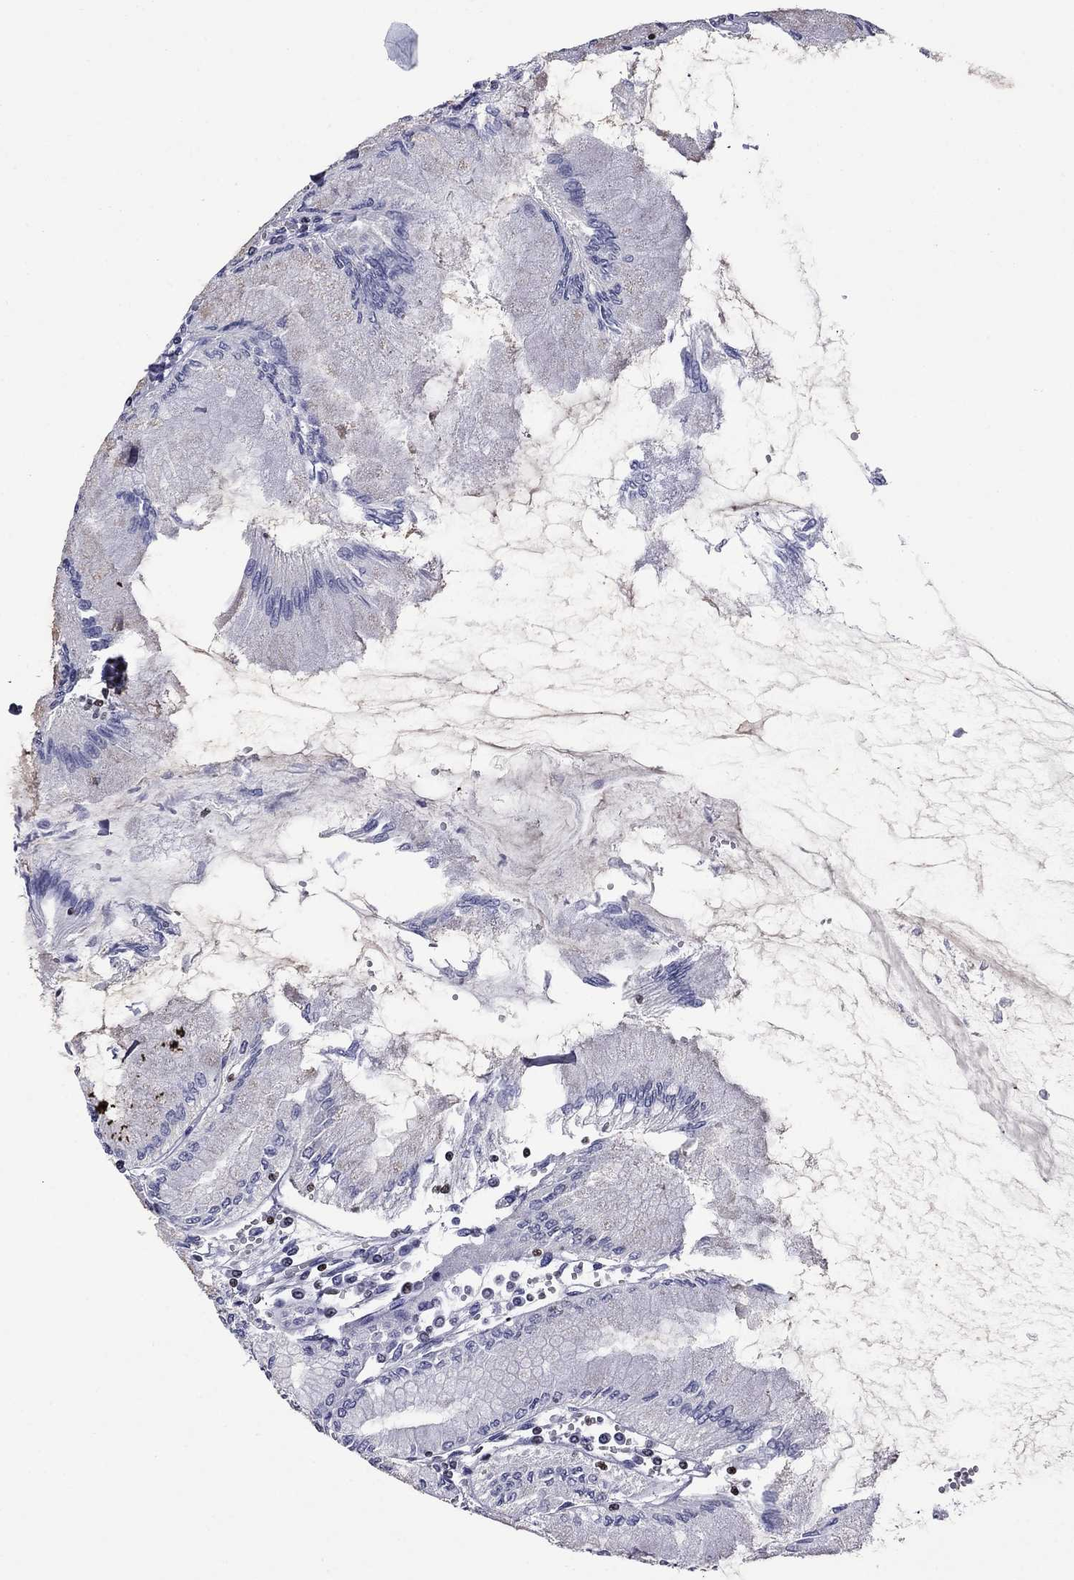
{"staining": {"intensity": "negative", "quantity": "none", "location": "none"}, "tissue": "stomach", "cell_type": "Glandular cells", "image_type": "normal", "snomed": [{"axis": "morphology", "description": "Normal tissue, NOS"}, {"axis": "topography", "description": "Skeletal muscle"}, {"axis": "topography", "description": "Stomach"}], "caption": "IHC of unremarkable stomach displays no expression in glandular cells.", "gene": "IKZF3", "patient": {"sex": "female", "age": 57}}